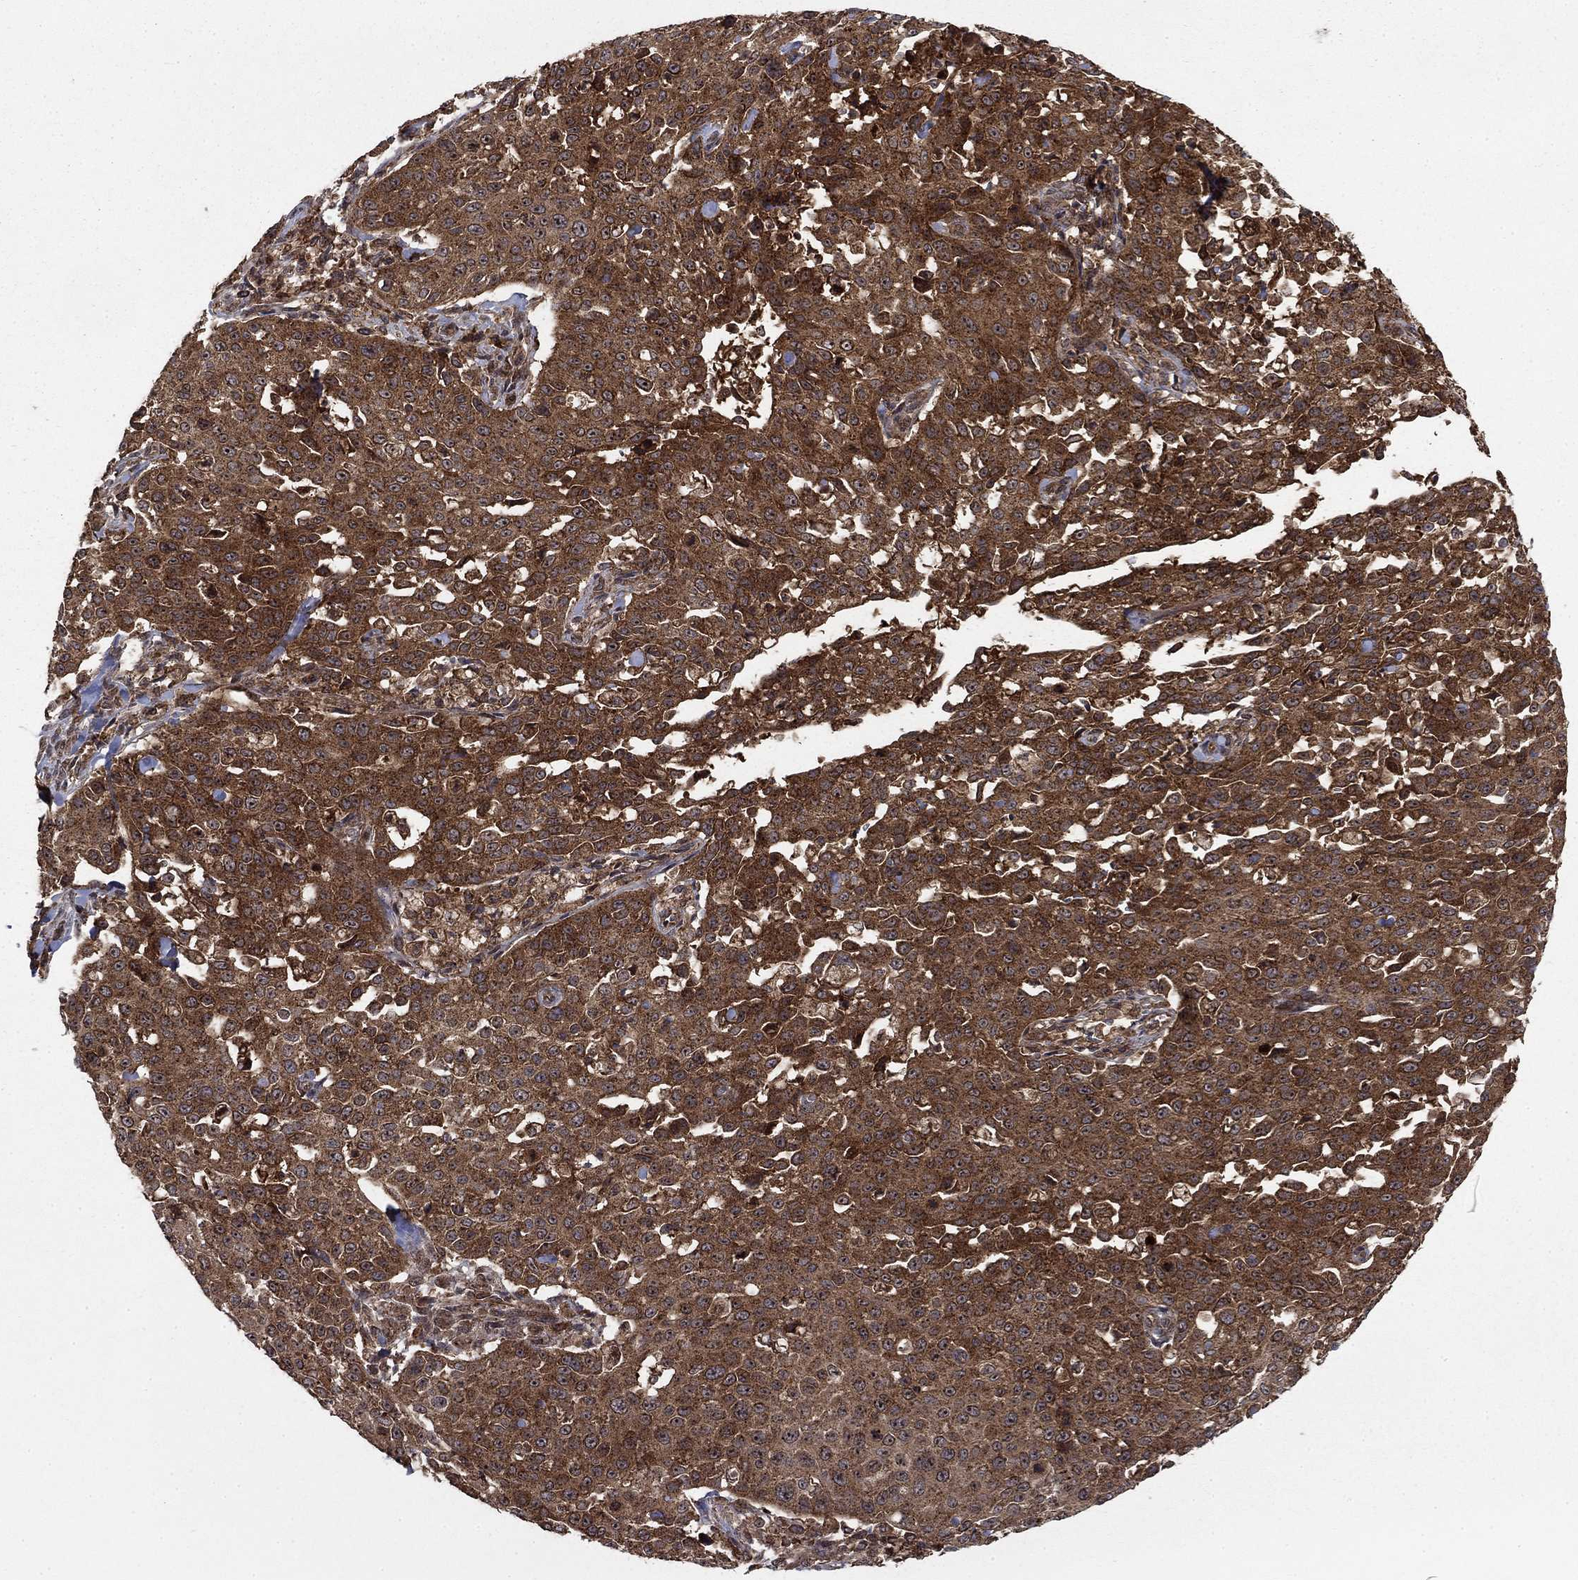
{"staining": {"intensity": "strong", "quantity": ">75%", "location": "cytoplasmic/membranous"}, "tissue": "cervical cancer", "cell_type": "Tumor cells", "image_type": "cancer", "snomed": [{"axis": "morphology", "description": "Squamous cell carcinoma, NOS"}, {"axis": "topography", "description": "Cervix"}], "caption": "The image demonstrates immunohistochemical staining of squamous cell carcinoma (cervical). There is strong cytoplasmic/membranous expression is identified in about >75% of tumor cells.", "gene": "IFI35", "patient": {"sex": "female", "age": 26}}